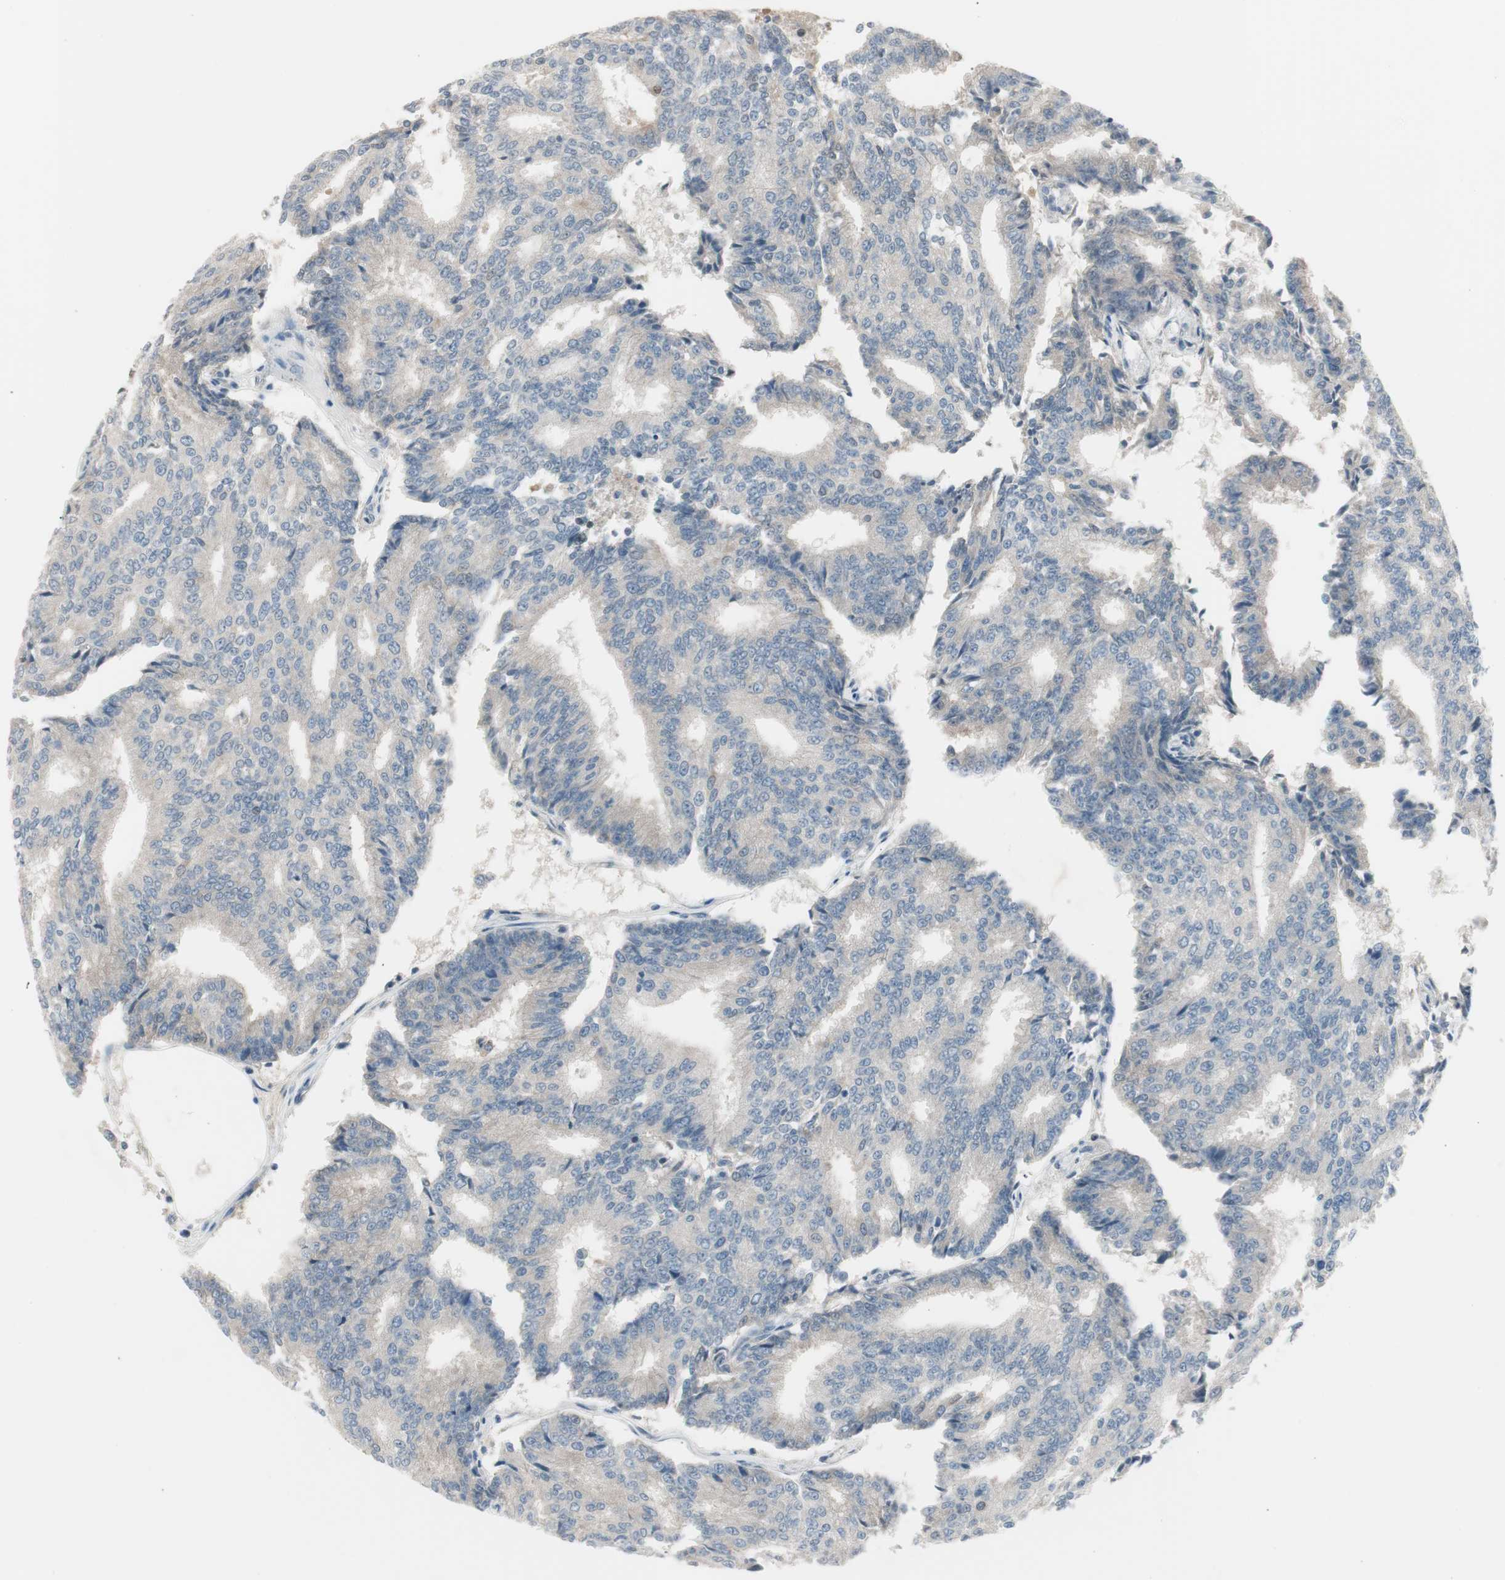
{"staining": {"intensity": "weak", "quantity": ">75%", "location": "cytoplasmic/membranous"}, "tissue": "prostate cancer", "cell_type": "Tumor cells", "image_type": "cancer", "snomed": [{"axis": "morphology", "description": "Adenocarcinoma, High grade"}, {"axis": "topography", "description": "Prostate"}], "caption": "An image of prostate adenocarcinoma (high-grade) stained for a protein shows weak cytoplasmic/membranous brown staining in tumor cells.", "gene": "MAPRE3", "patient": {"sex": "male", "age": 55}}